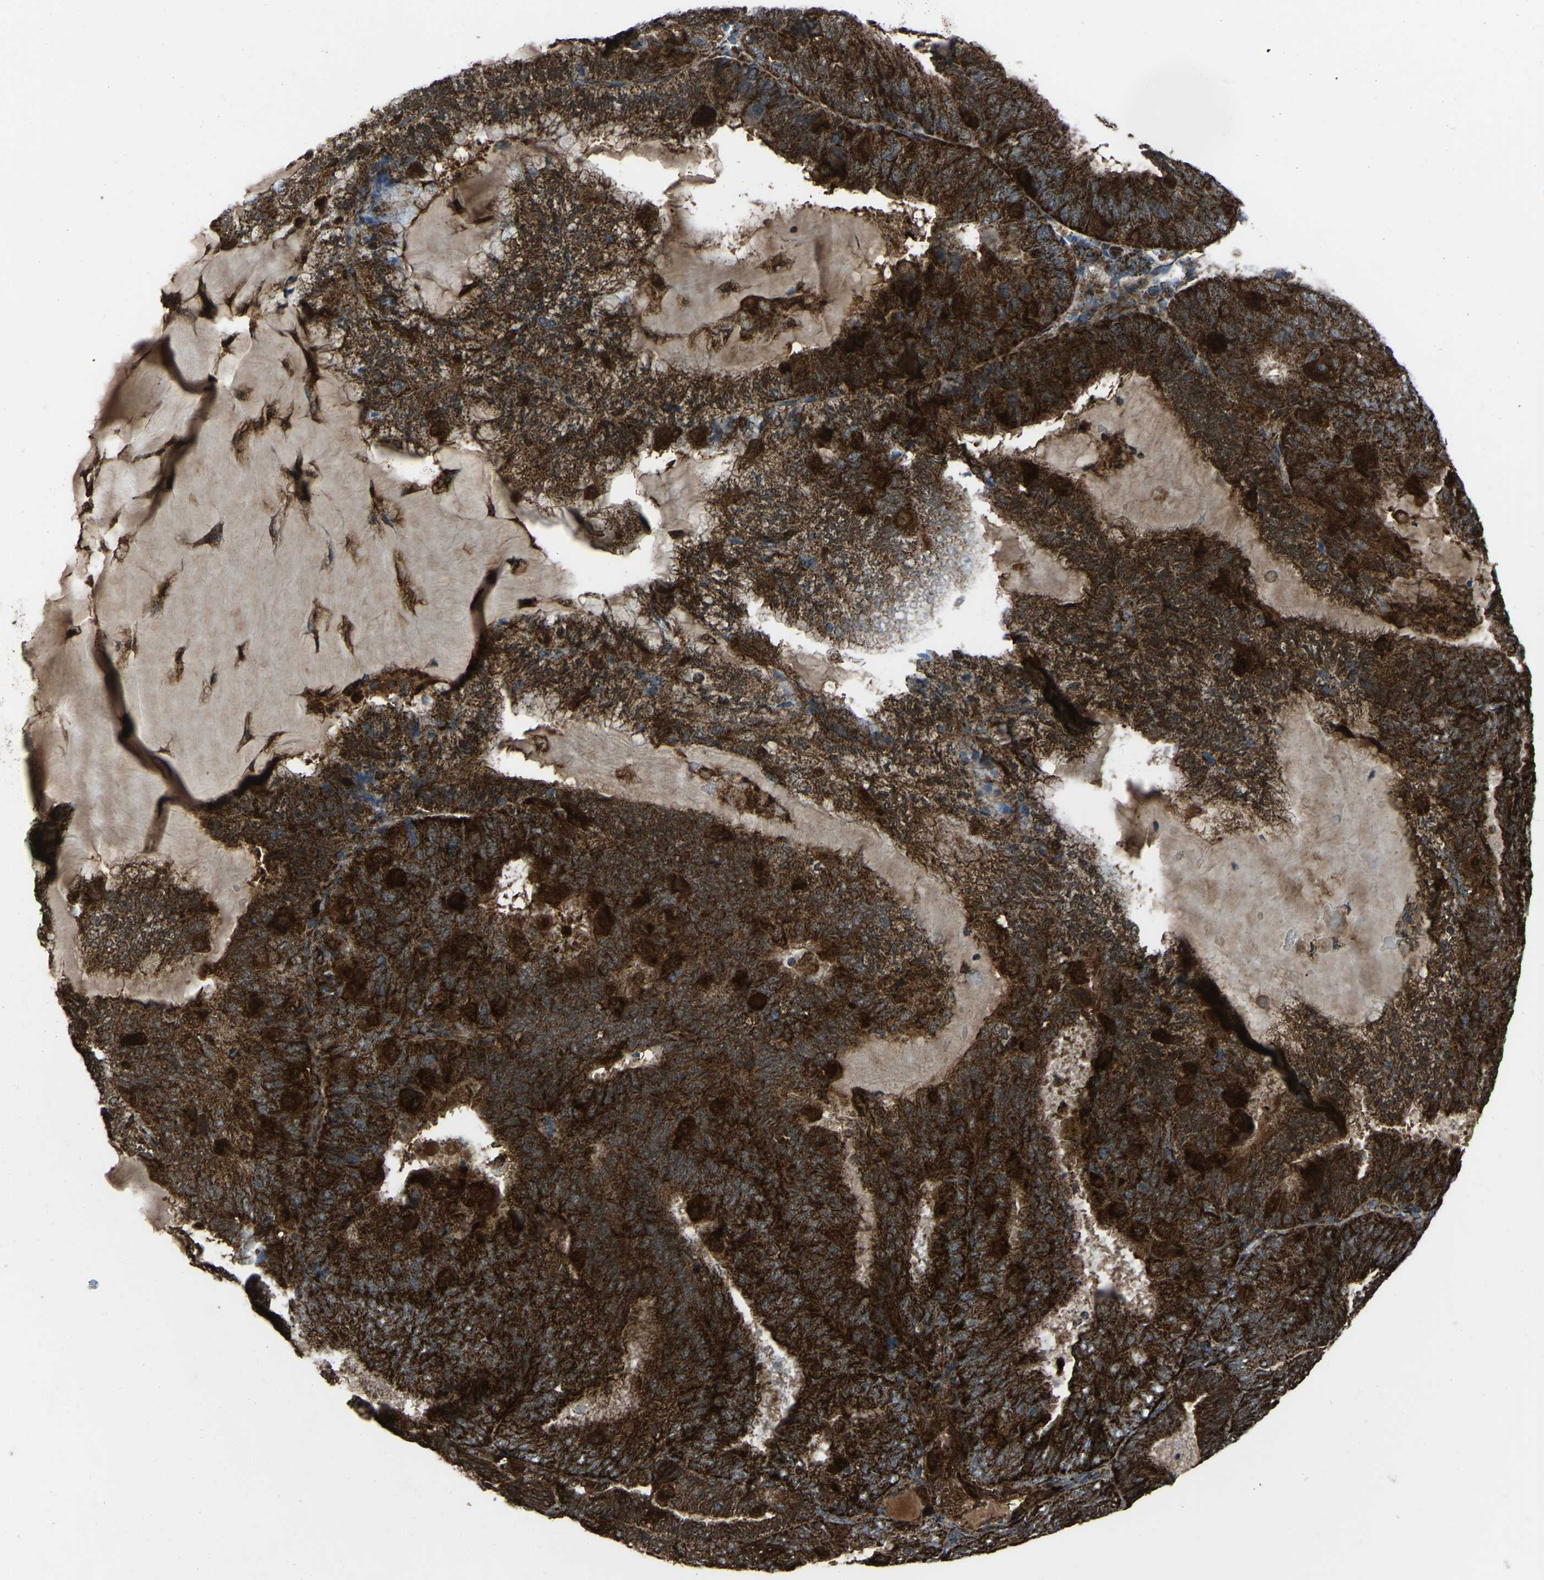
{"staining": {"intensity": "strong", "quantity": ">75%", "location": "cytoplasmic/membranous"}, "tissue": "endometrial cancer", "cell_type": "Tumor cells", "image_type": "cancer", "snomed": [{"axis": "morphology", "description": "Adenocarcinoma, NOS"}, {"axis": "topography", "description": "Endometrium"}], "caption": "Endometrial adenocarcinoma stained for a protein (brown) shows strong cytoplasmic/membranous positive positivity in about >75% of tumor cells.", "gene": "AKR1A1", "patient": {"sex": "female", "age": 81}}